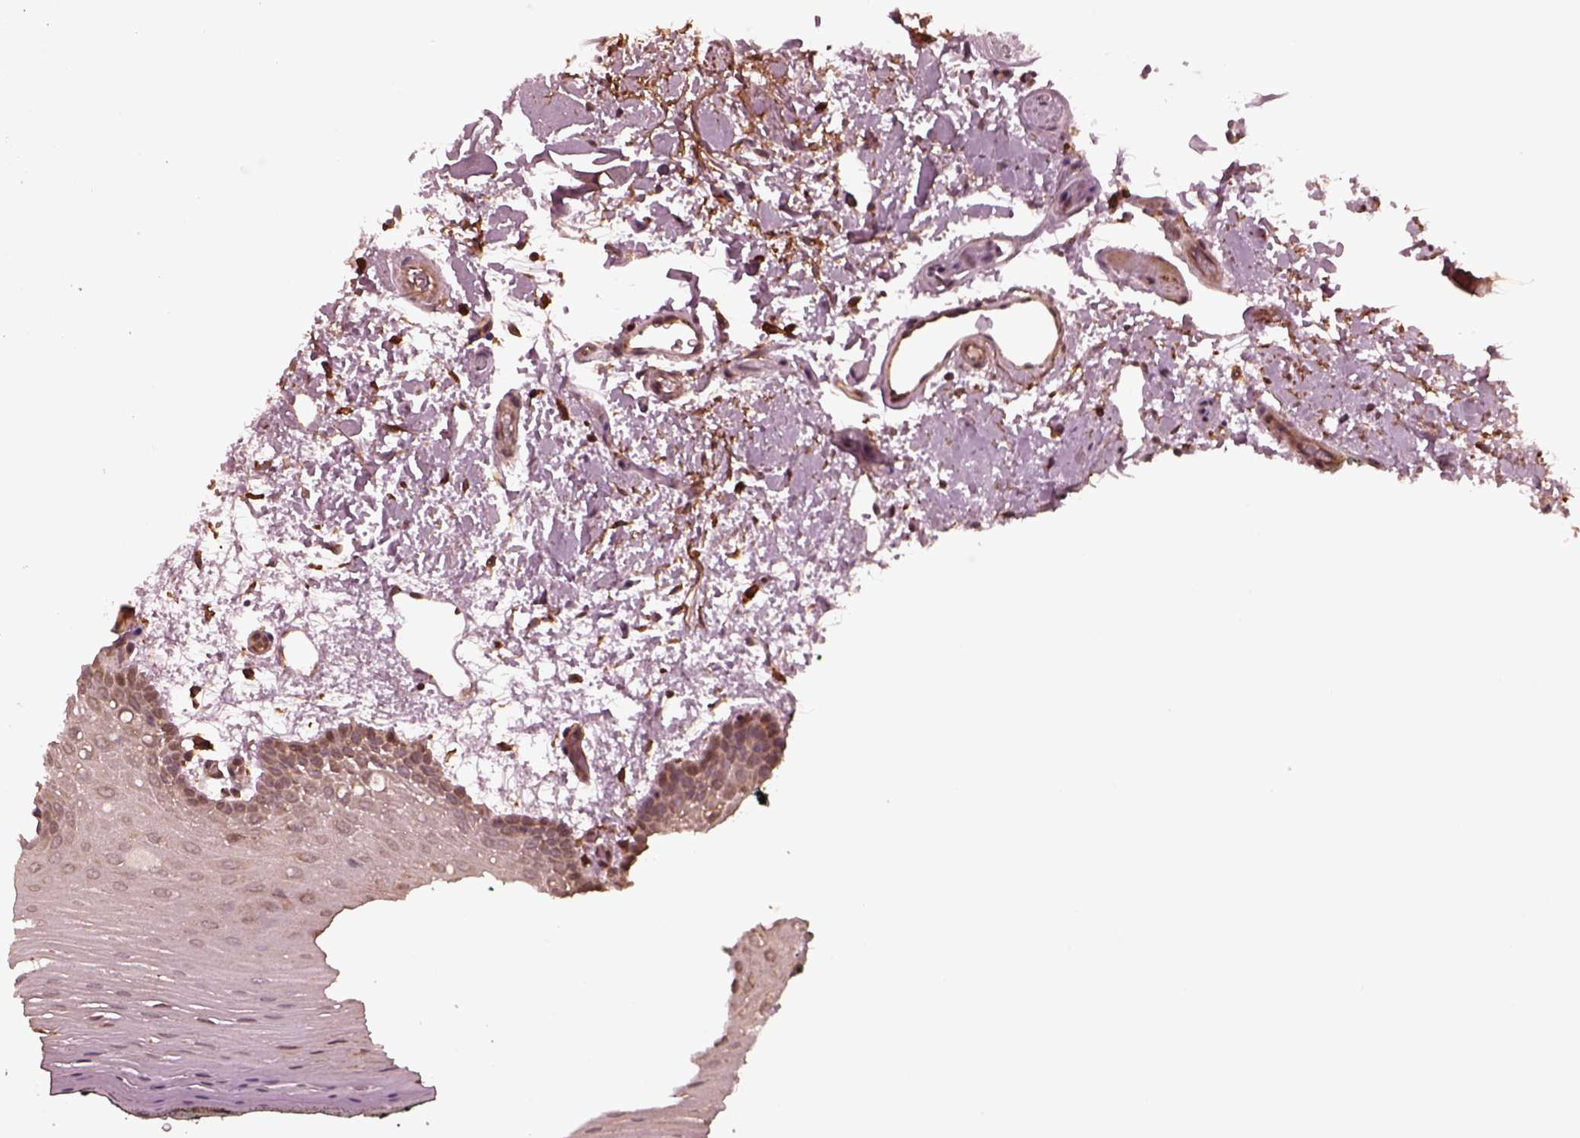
{"staining": {"intensity": "weak", "quantity": "25%-75%", "location": "cytoplasmic/membranous"}, "tissue": "oral mucosa", "cell_type": "Squamous epithelial cells", "image_type": "normal", "snomed": [{"axis": "morphology", "description": "Normal tissue, NOS"}, {"axis": "topography", "description": "Oral tissue"}, {"axis": "topography", "description": "Head-Neck"}], "caption": "Brown immunohistochemical staining in normal human oral mucosa reveals weak cytoplasmic/membranous positivity in about 25%-75% of squamous epithelial cells.", "gene": "ZNF292", "patient": {"sex": "male", "age": 65}}